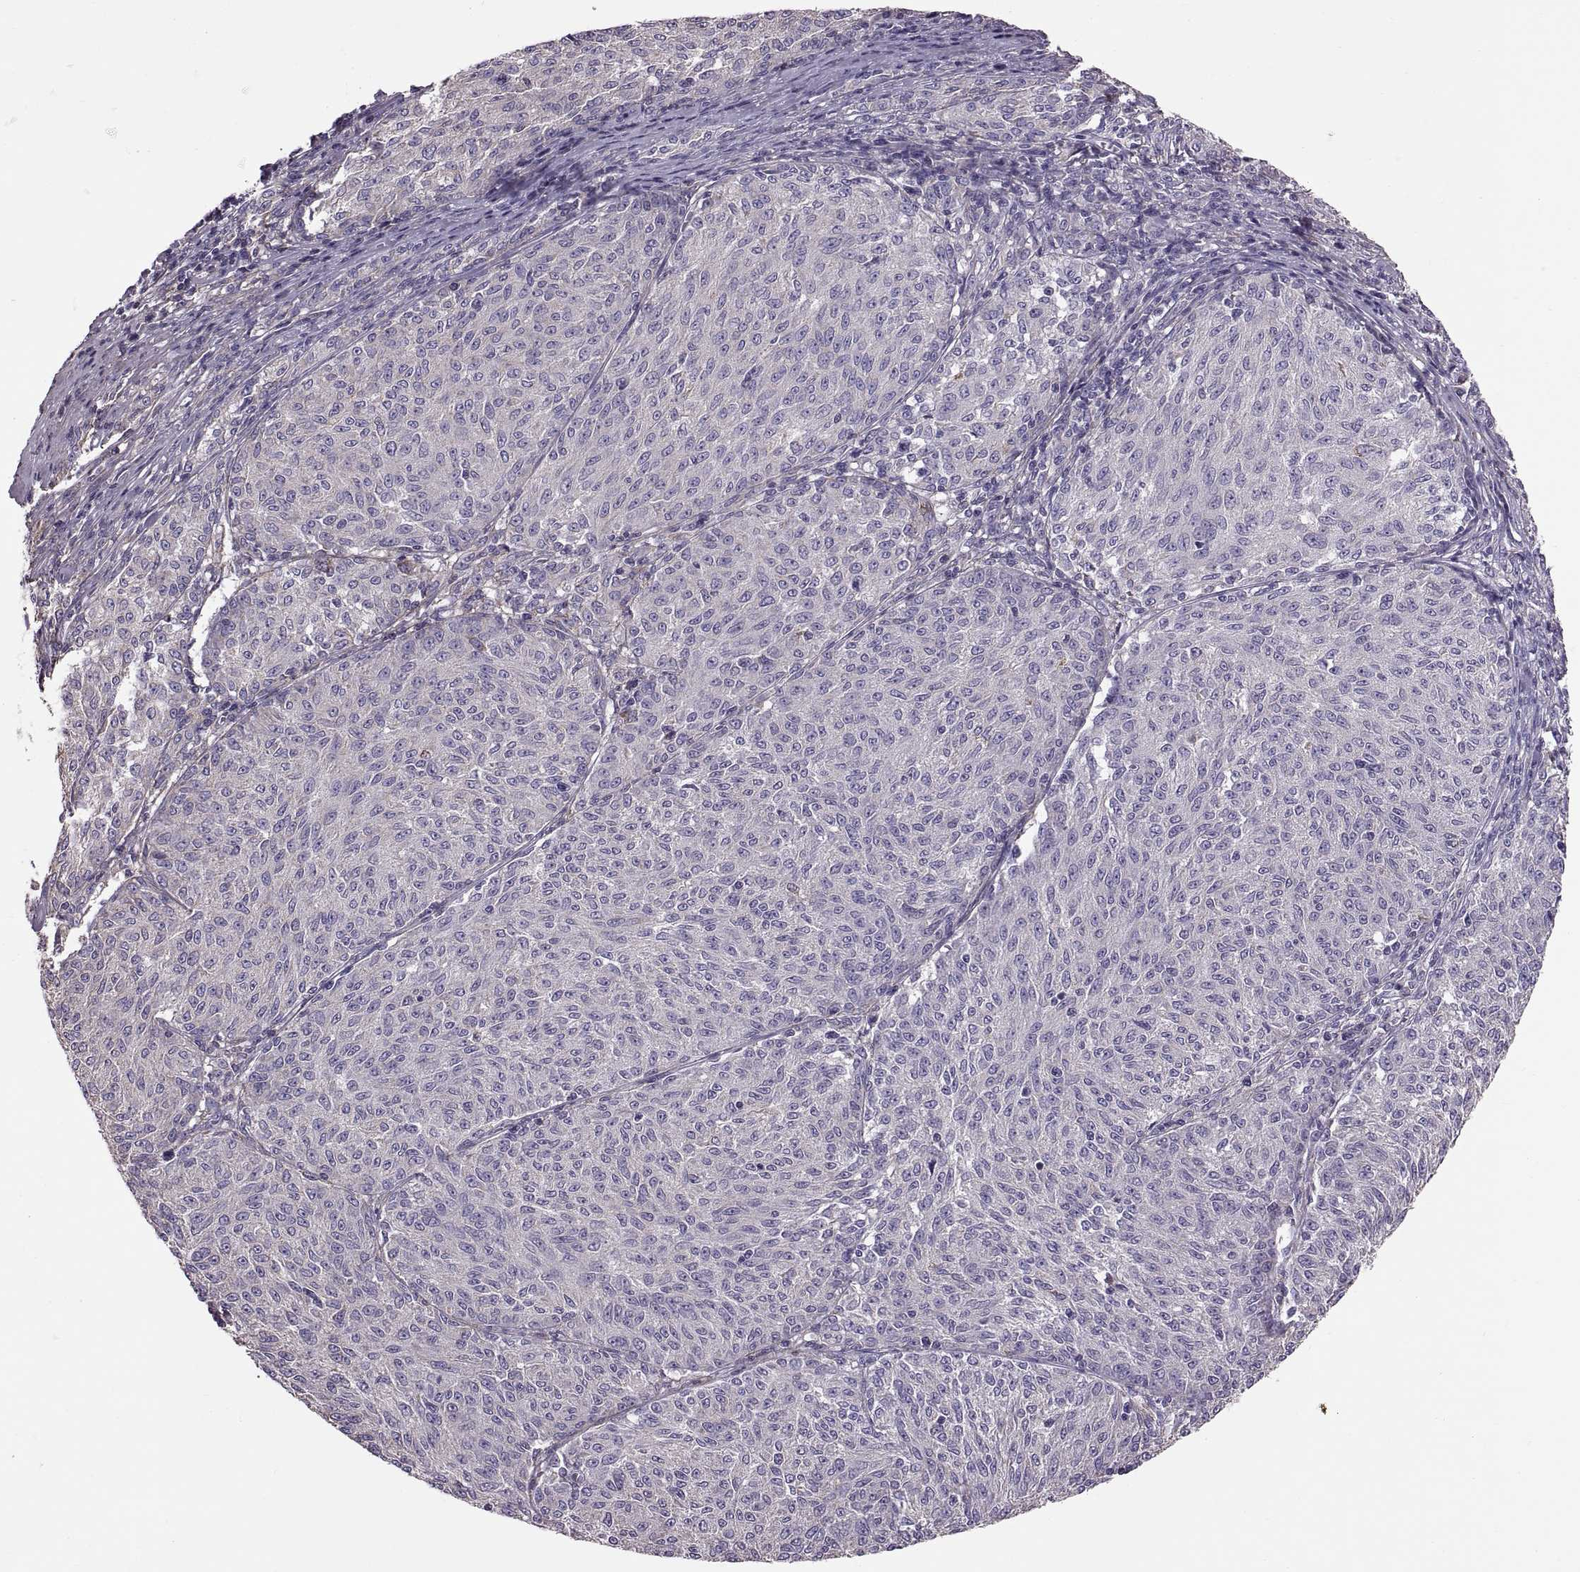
{"staining": {"intensity": "negative", "quantity": "none", "location": "none"}, "tissue": "melanoma", "cell_type": "Tumor cells", "image_type": "cancer", "snomed": [{"axis": "morphology", "description": "Malignant melanoma, NOS"}, {"axis": "topography", "description": "Skin"}], "caption": "The micrograph demonstrates no significant staining in tumor cells of malignant melanoma.", "gene": "EMILIN2", "patient": {"sex": "female", "age": 72}}